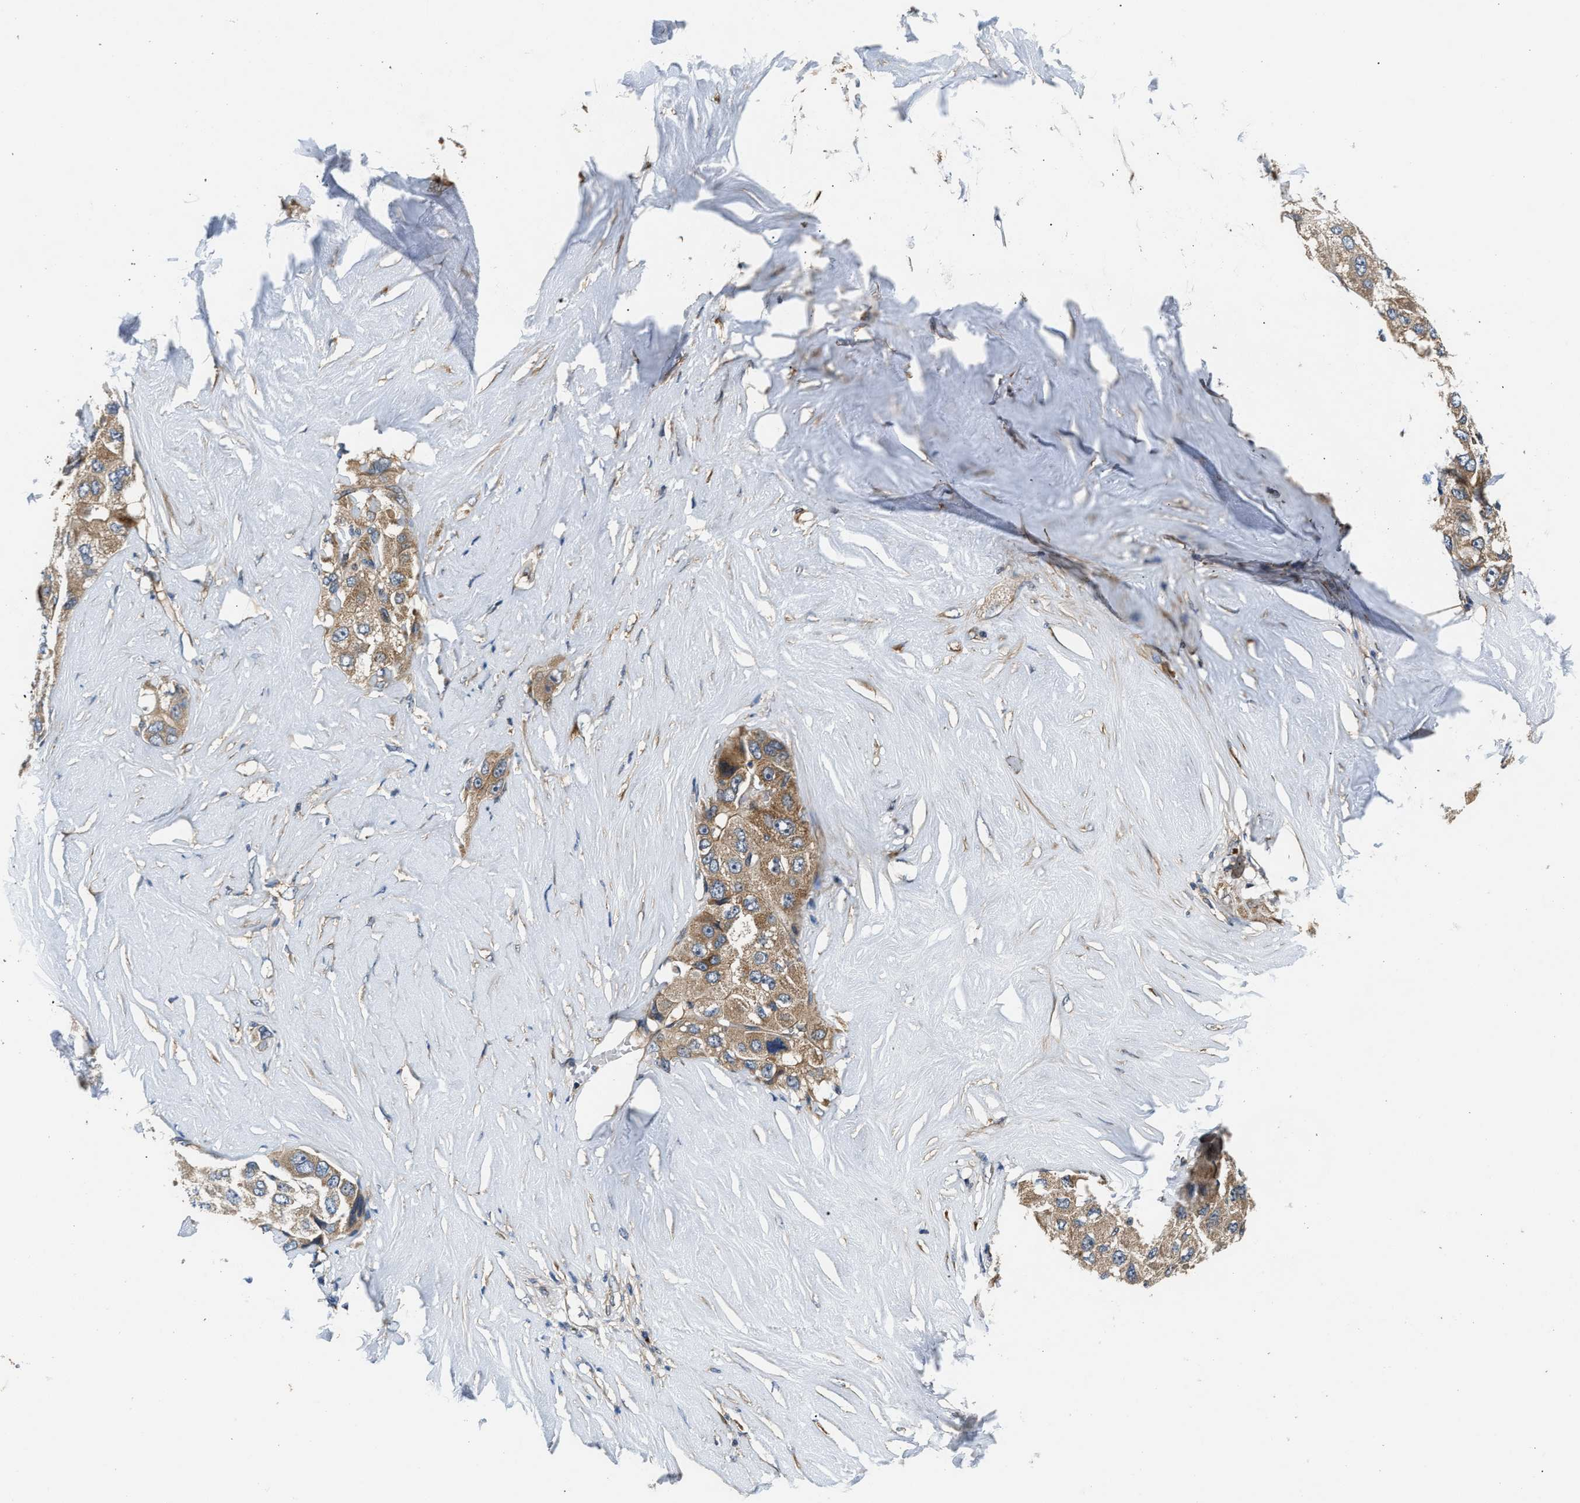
{"staining": {"intensity": "weak", "quantity": ">75%", "location": "cytoplasmic/membranous"}, "tissue": "liver cancer", "cell_type": "Tumor cells", "image_type": "cancer", "snomed": [{"axis": "morphology", "description": "Carcinoma, Hepatocellular, NOS"}, {"axis": "topography", "description": "Liver"}], "caption": "Liver cancer was stained to show a protein in brown. There is low levels of weak cytoplasmic/membranous positivity in about >75% of tumor cells.", "gene": "PNPLA8", "patient": {"sex": "male", "age": 80}}